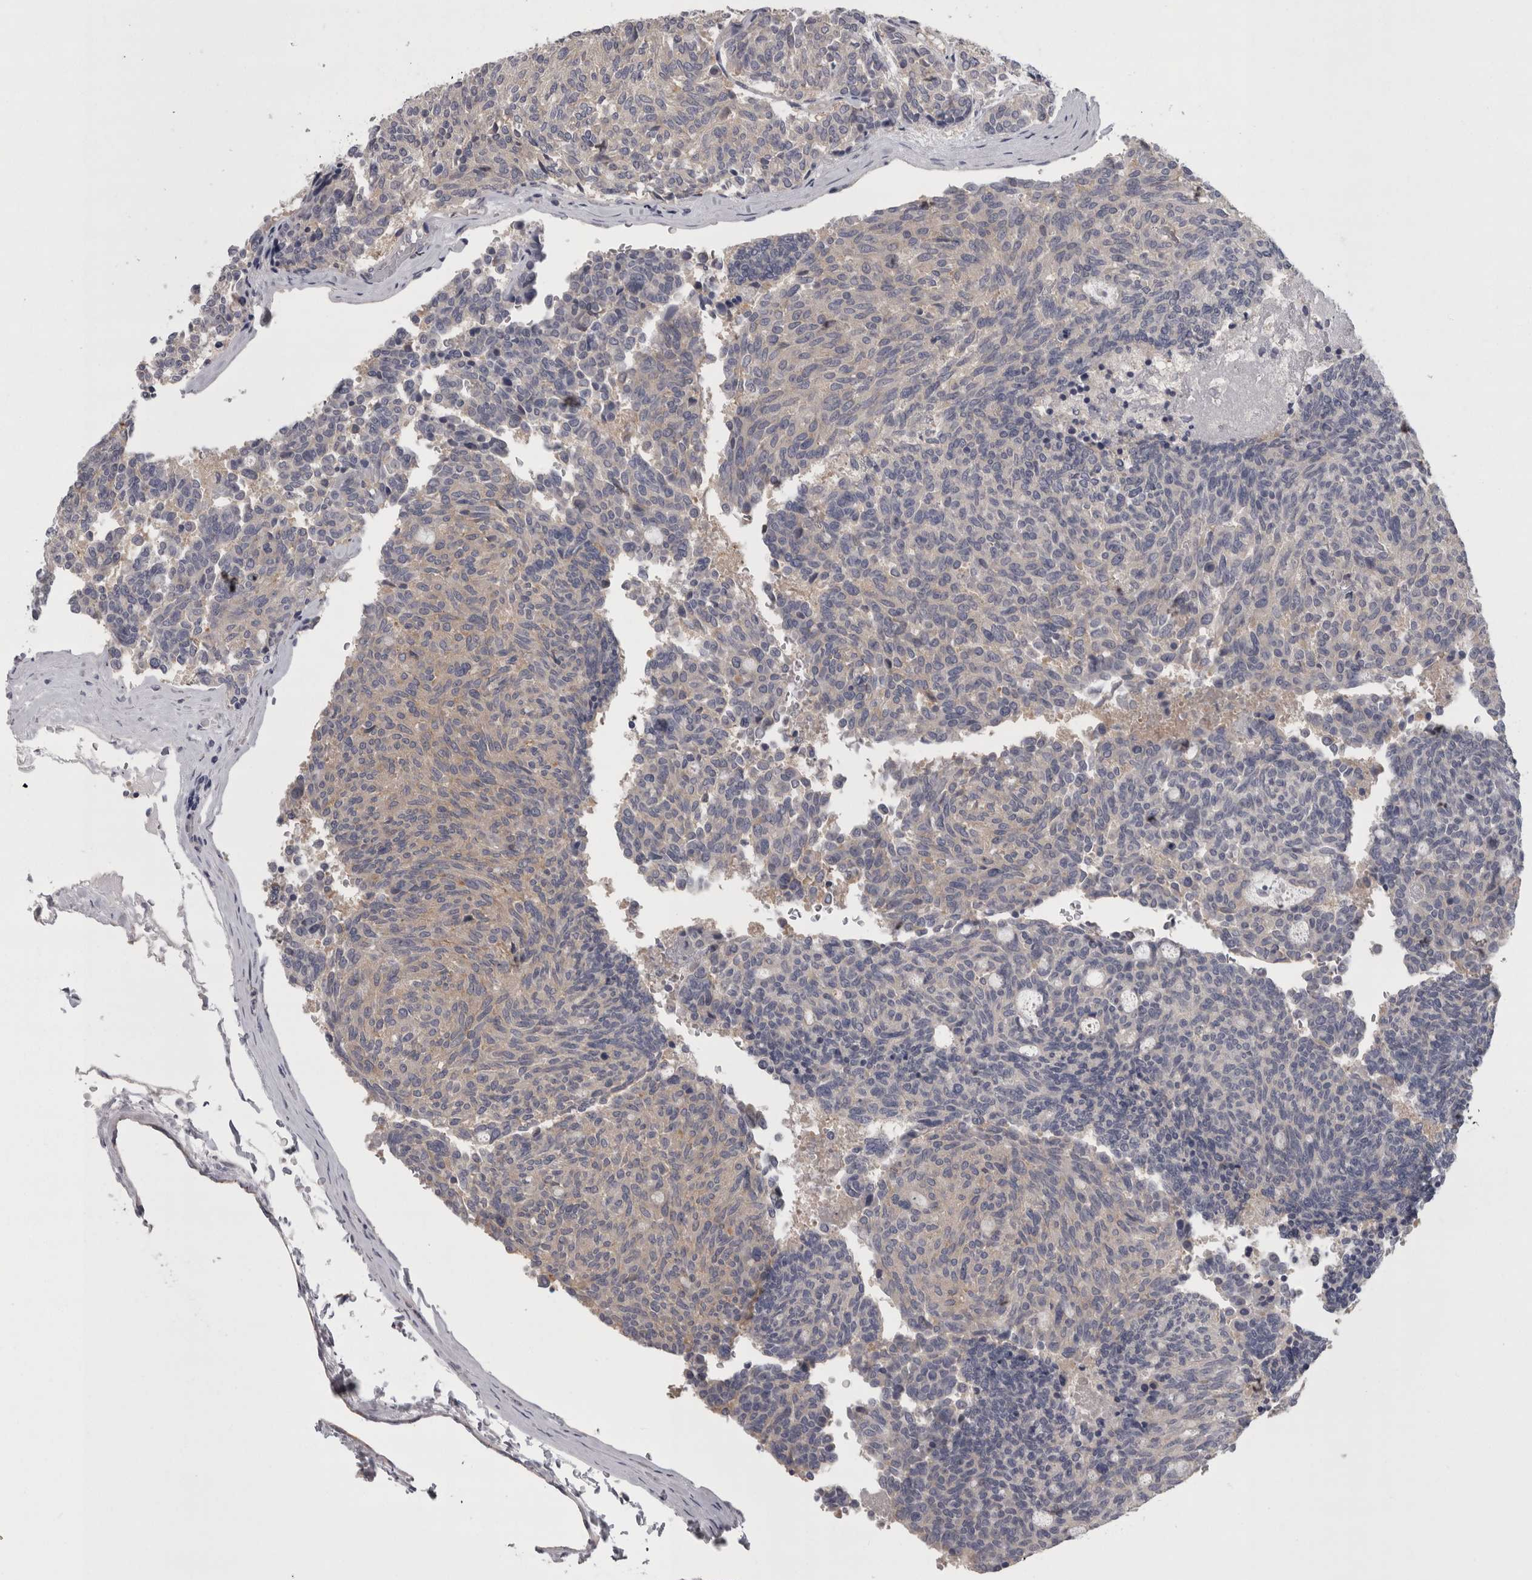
{"staining": {"intensity": "weak", "quantity": "25%-75%", "location": "cytoplasmic/membranous"}, "tissue": "carcinoid", "cell_type": "Tumor cells", "image_type": "cancer", "snomed": [{"axis": "morphology", "description": "Carcinoid, malignant, NOS"}, {"axis": "topography", "description": "Pancreas"}], "caption": "Weak cytoplasmic/membranous positivity for a protein is seen in about 25%-75% of tumor cells of carcinoid using immunohistochemistry (IHC).", "gene": "LYZL6", "patient": {"sex": "female", "age": 54}}